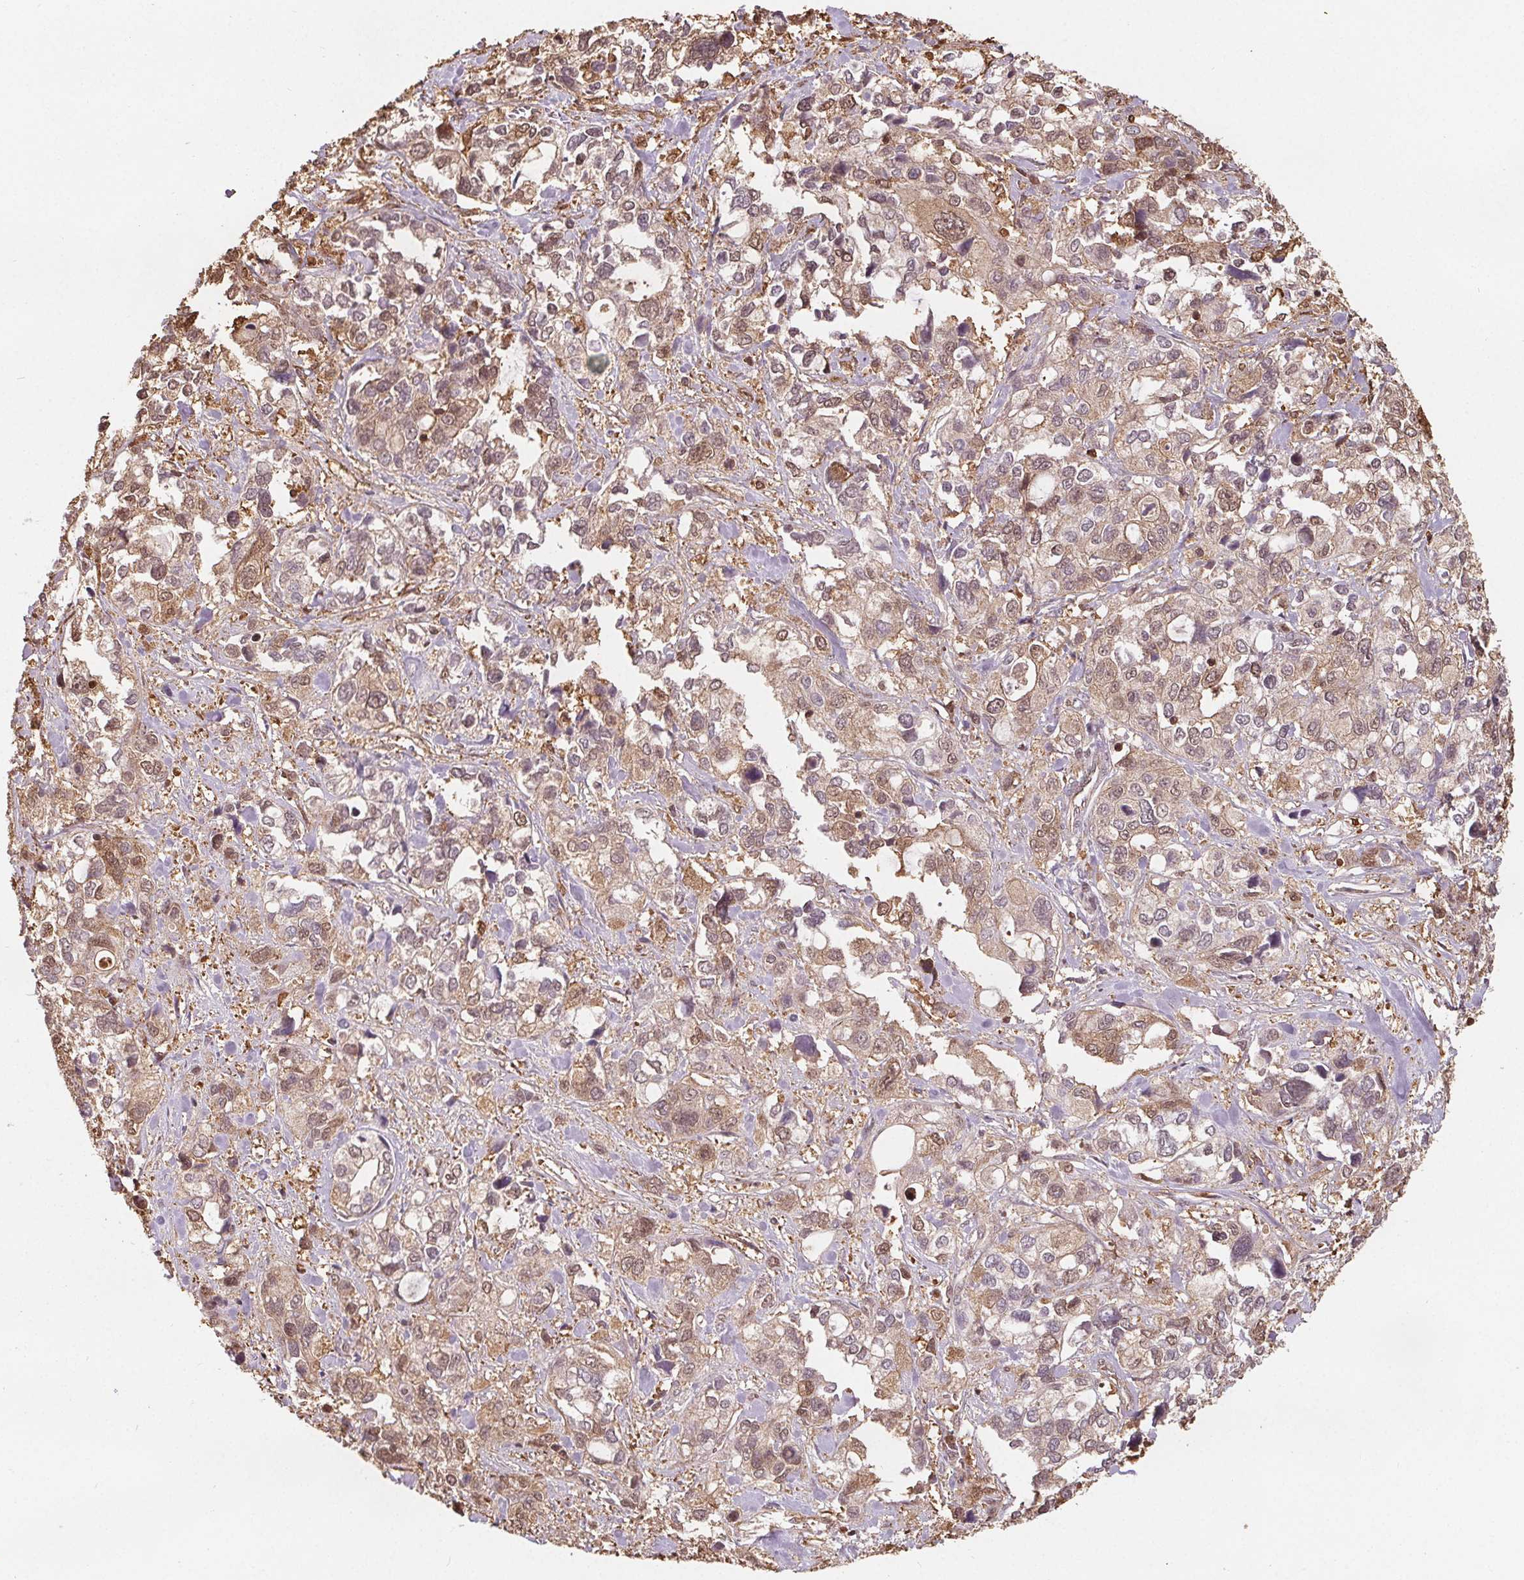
{"staining": {"intensity": "weak", "quantity": ">75%", "location": "cytoplasmic/membranous,nuclear"}, "tissue": "stomach cancer", "cell_type": "Tumor cells", "image_type": "cancer", "snomed": [{"axis": "morphology", "description": "Adenocarcinoma, NOS"}, {"axis": "topography", "description": "Stomach, upper"}], "caption": "Tumor cells exhibit weak cytoplasmic/membranous and nuclear staining in about >75% of cells in stomach adenocarcinoma.", "gene": "ENO1", "patient": {"sex": "female", "age": 81}}